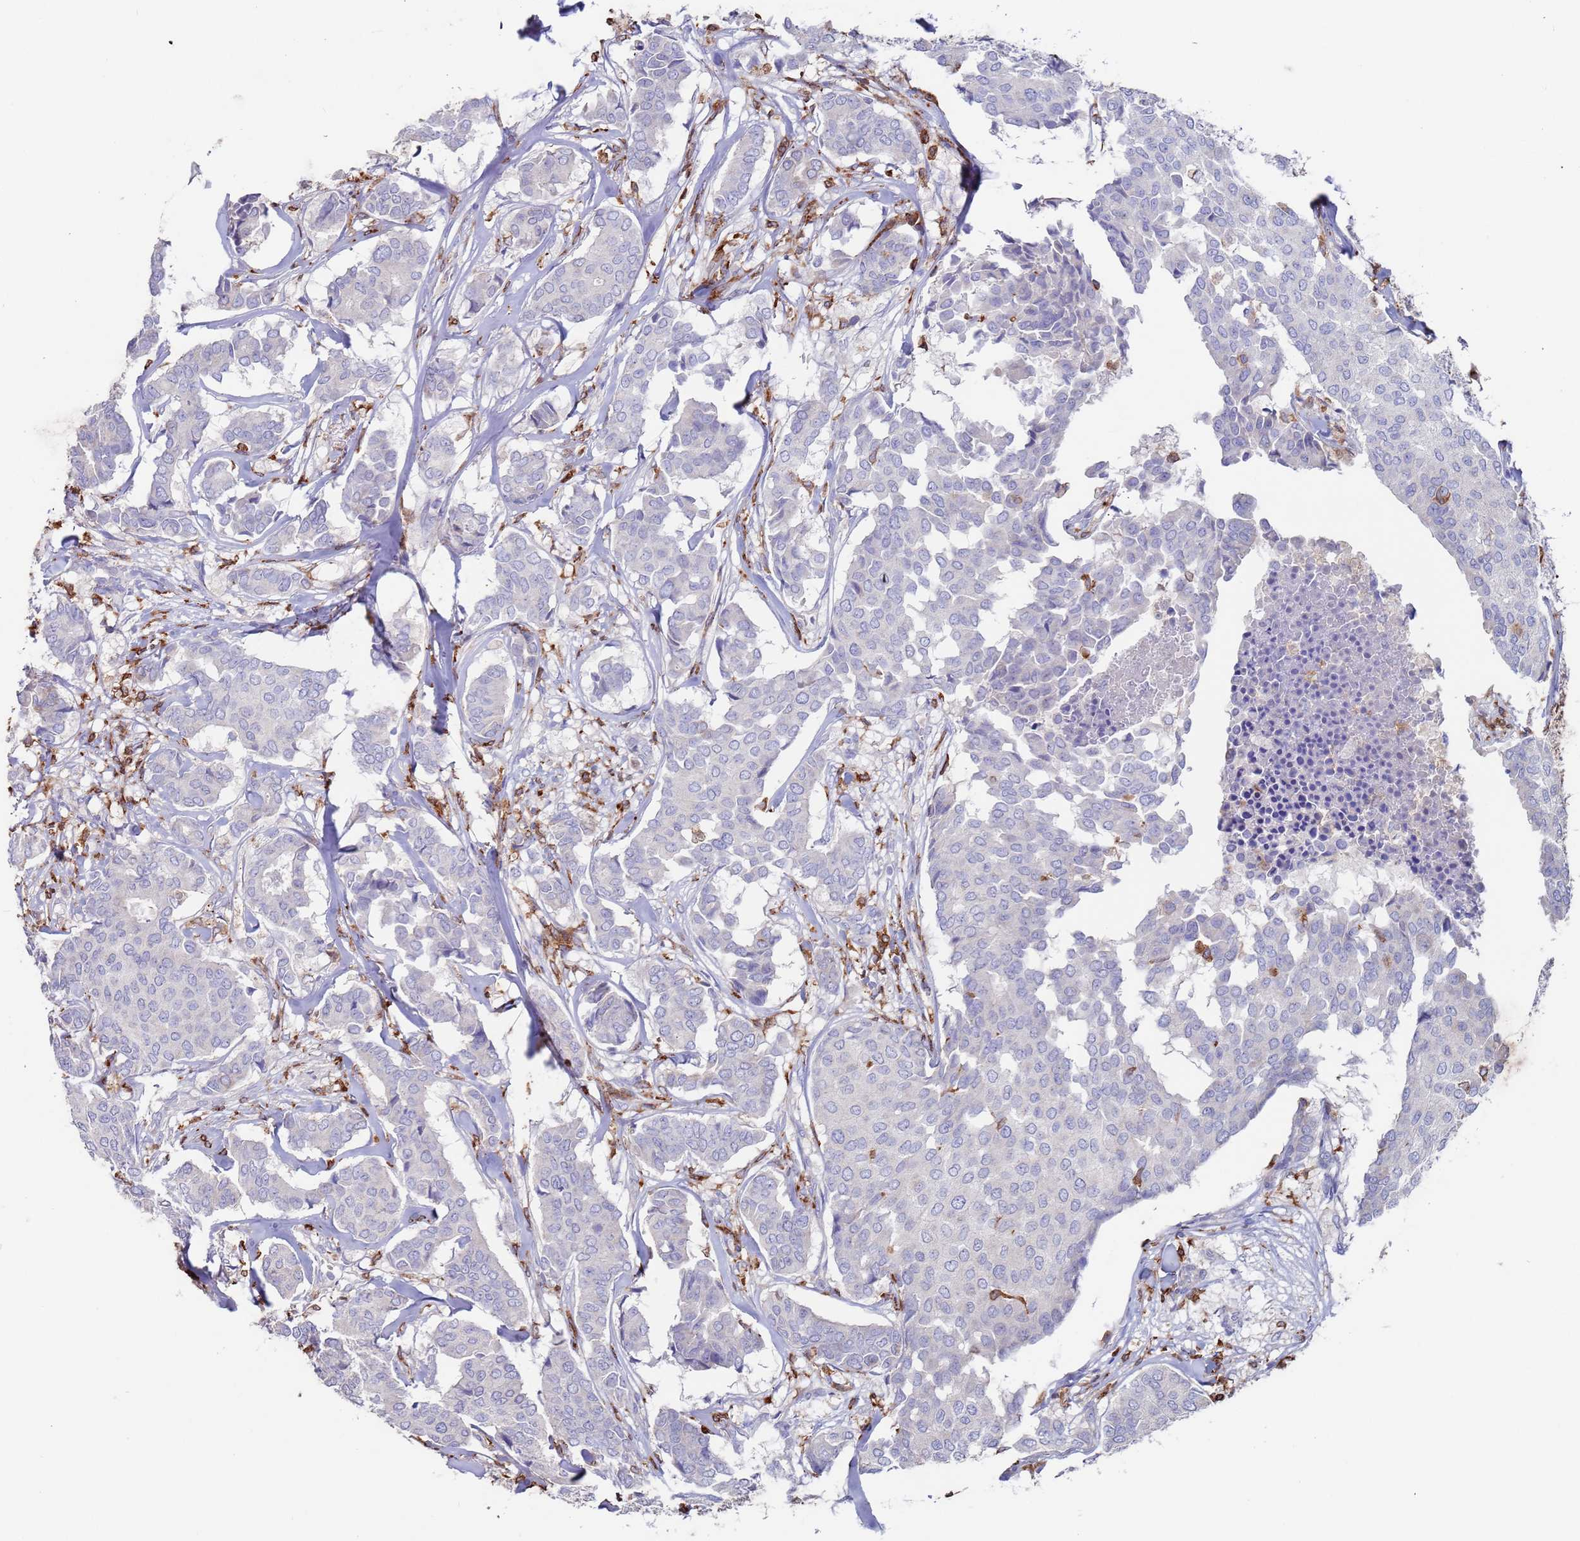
{"staining": {"intensity": "negative", "quantity": "none", "location": "none"}, "tissue": "breast cancer", "cell_type": "Tumor cells", "image_type": "cancer", "snomed": [{"axis": "morphology", "description": "Duct carcinoma"}, {"axis": "topography", "description": "Breast"}], "caption": "Photomicrograph shows no significant protein expression in tumor cells of breast cancer.", "gene": "GREB1L", "patient": {"sex": "female", "age": 75}}